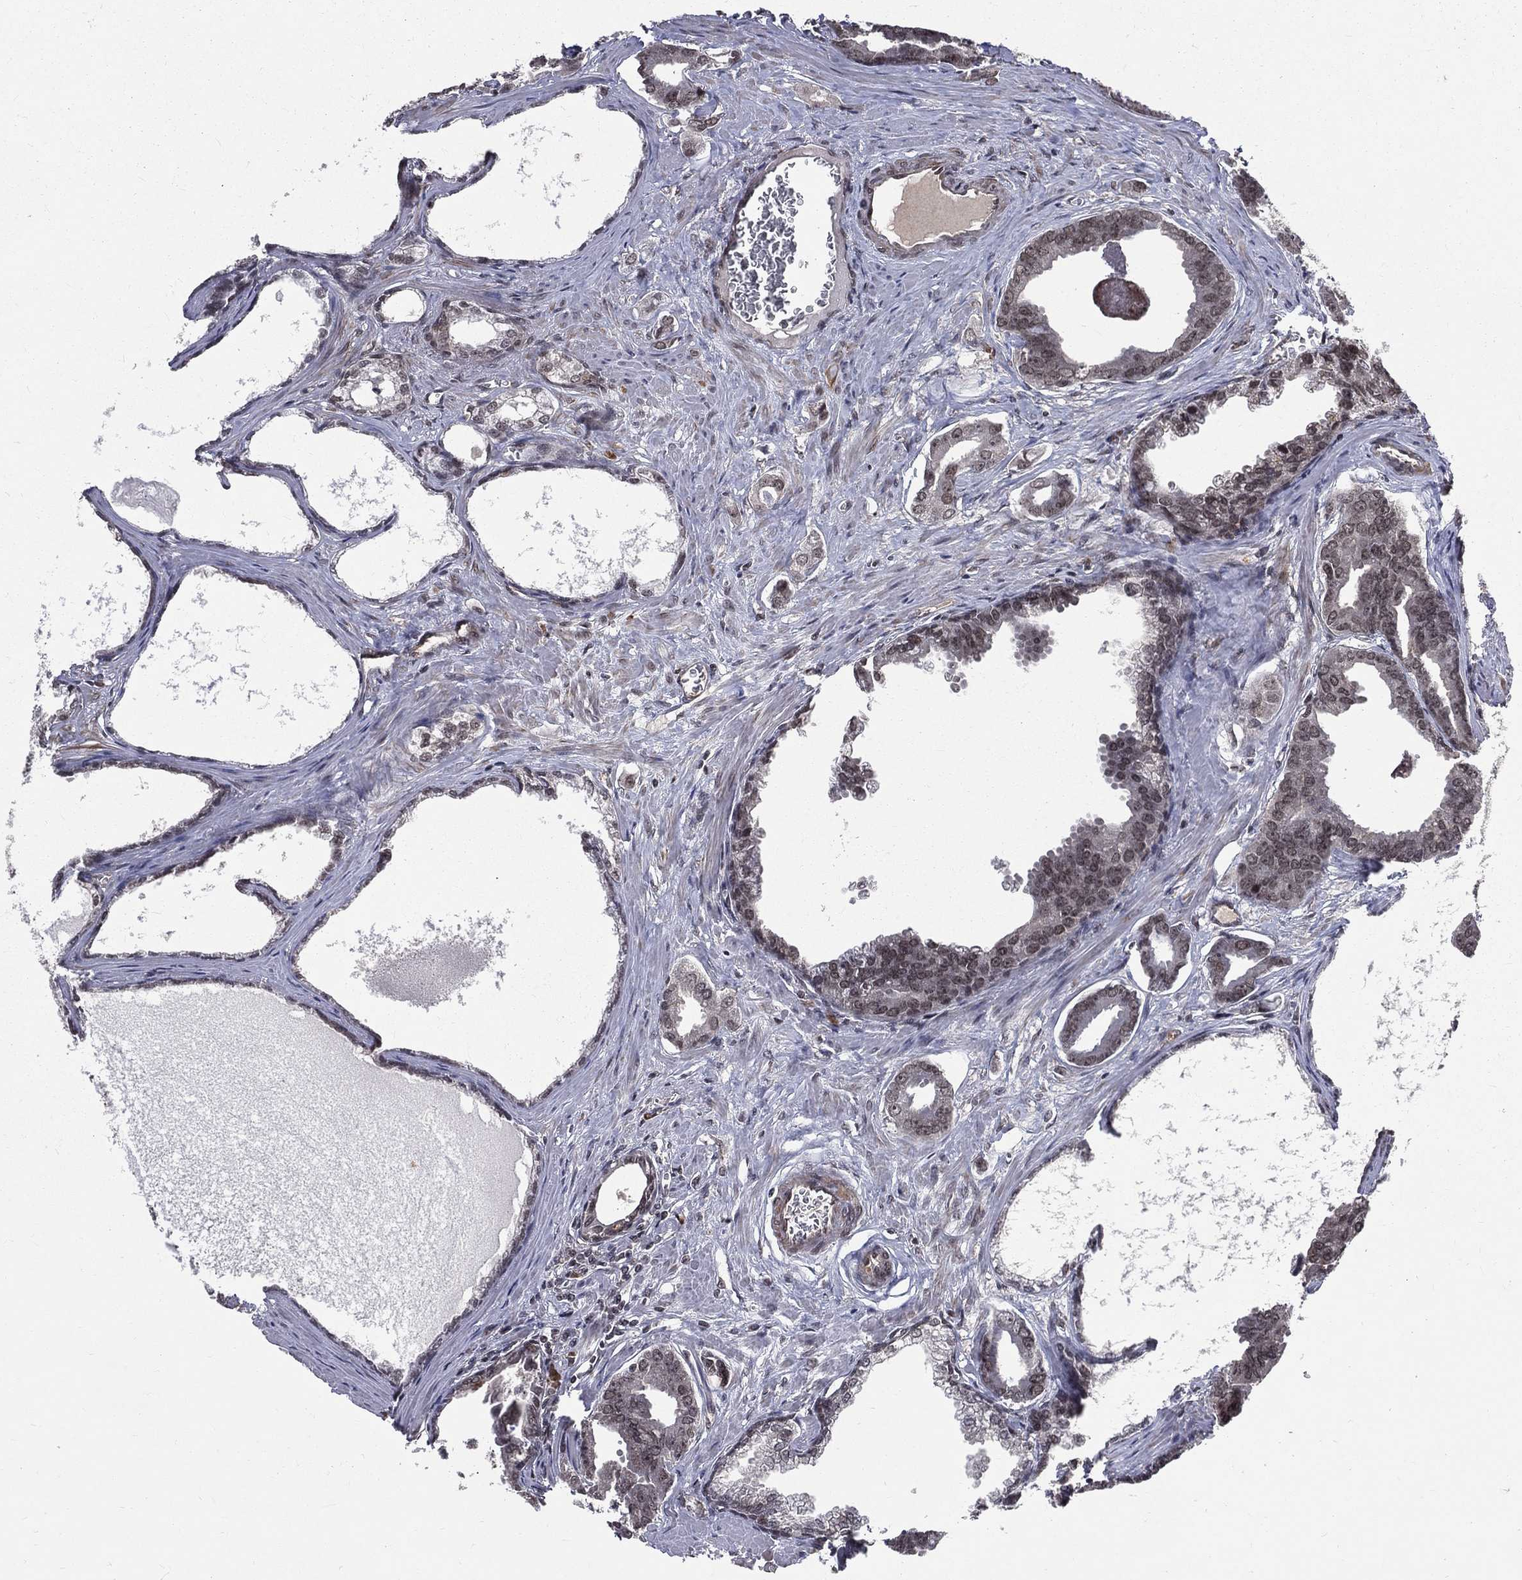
{"staining": {"intensity": "negative", "quantity": "none", "location": "none"}, "tissue": "prostate cancer", "cell_type": "Tumor cells", "image_type": "cancer", "snomed": [{"axis": "morphology", "description": "Adenocarcinoma, NOS"}, {"axis": "topography", "description": "Prostate"}], "caption": "This is an immunohistochemistry histopathology image of human adenocarcinoma (prostate). There is no expression in tumor cells.", "gene": "SMC3", "patient": {"sex": "male", "age": 66}}